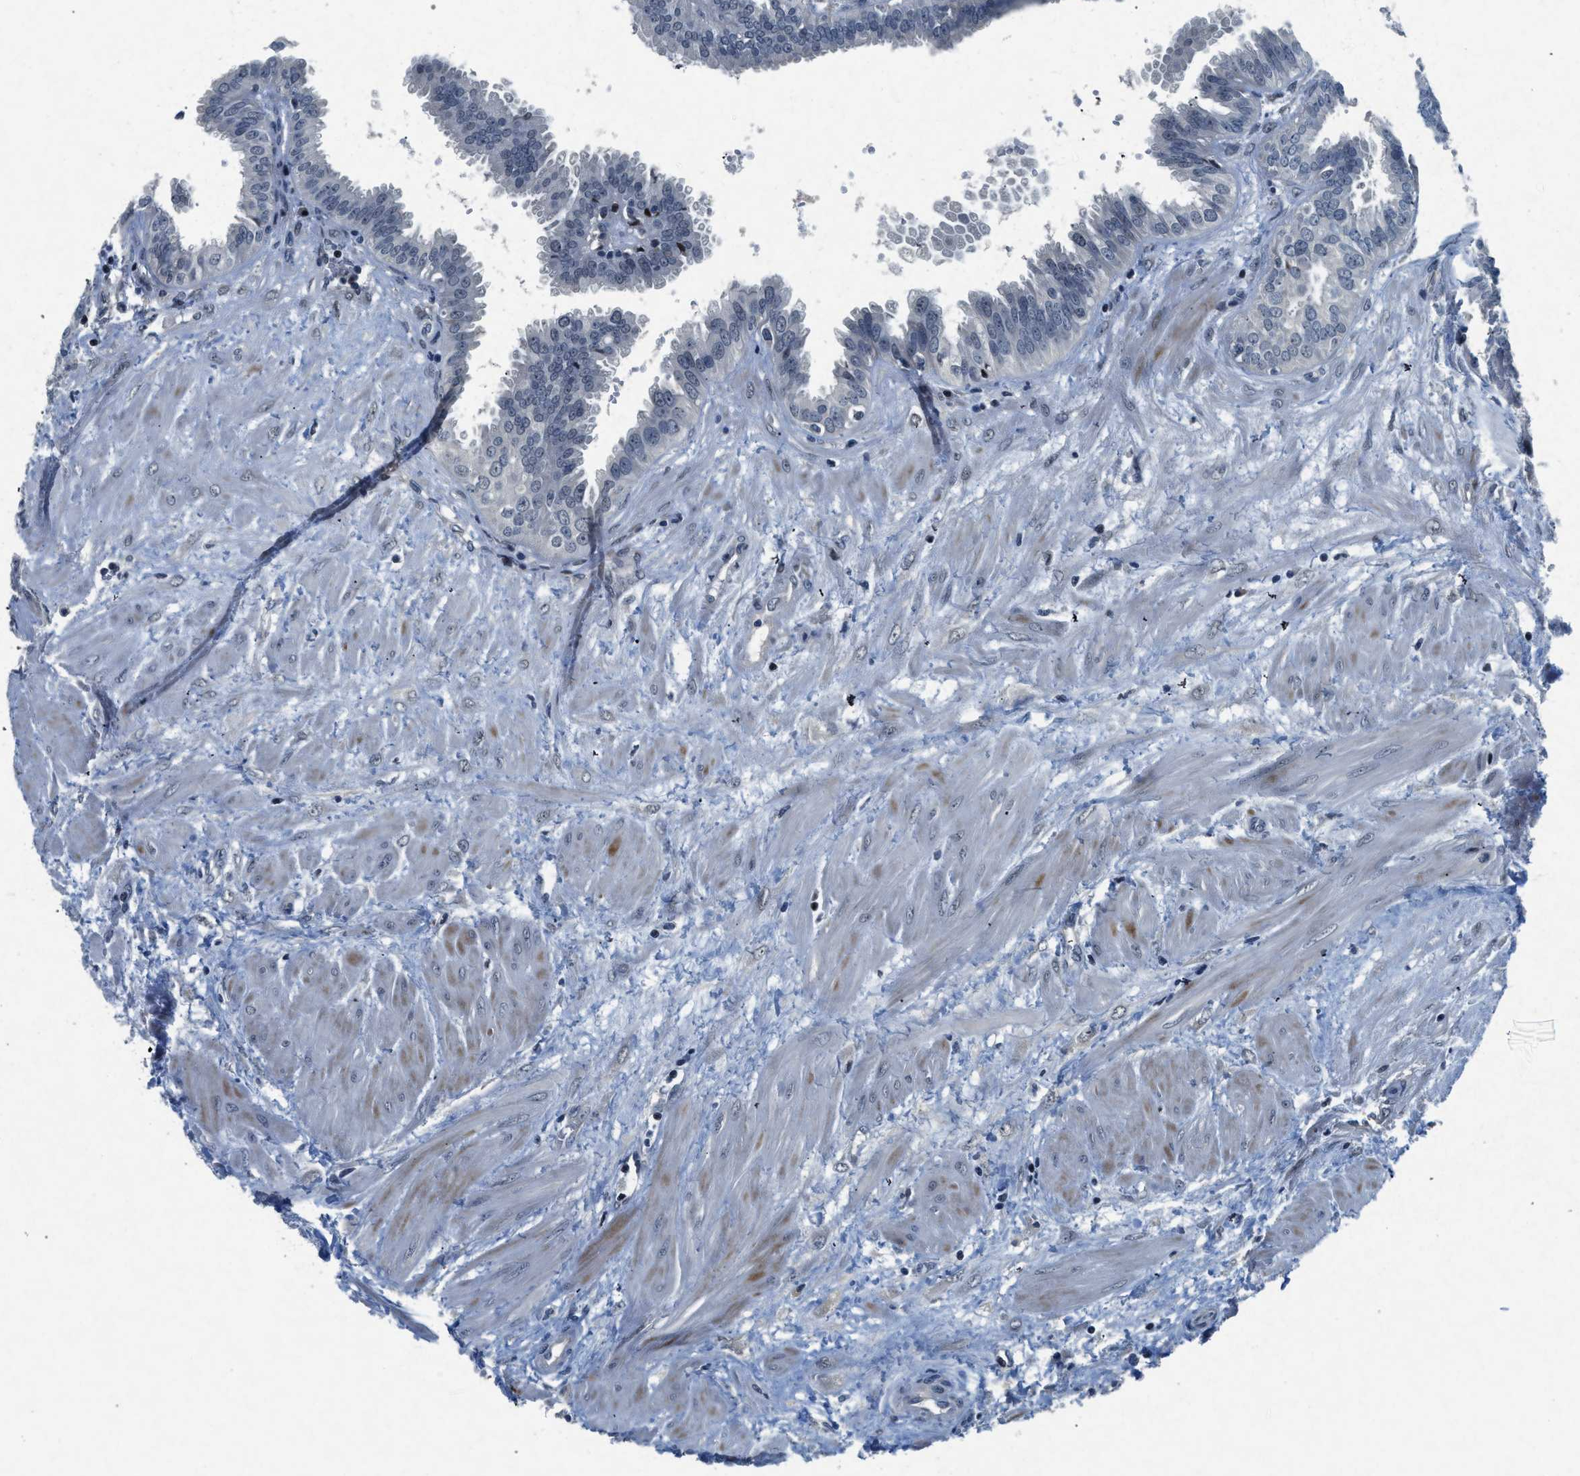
{"staining": {"intensity": "weak", "quantity": "<25%", "location": "nuclear"}, "tissue": "fallopian tube", "cell_type": "Glandular cells", "image_type": "normal", "snomed": [{"axis": "morphology", "description": "Normal tissue, NOS"}, {"axis": "topography", "description": "Fallopian tube"}, {"axis": "topography", "description": "Placenta"}], "caption": "Glandular cells show no significant positivity in normal fallopian tube. (DAB (3,3'-diaminobenzidine) immunohistochemistry with hematoxylin counter stain).", "gene": "PHLDA1", "patient": {"sex": "female", "age": 32}}